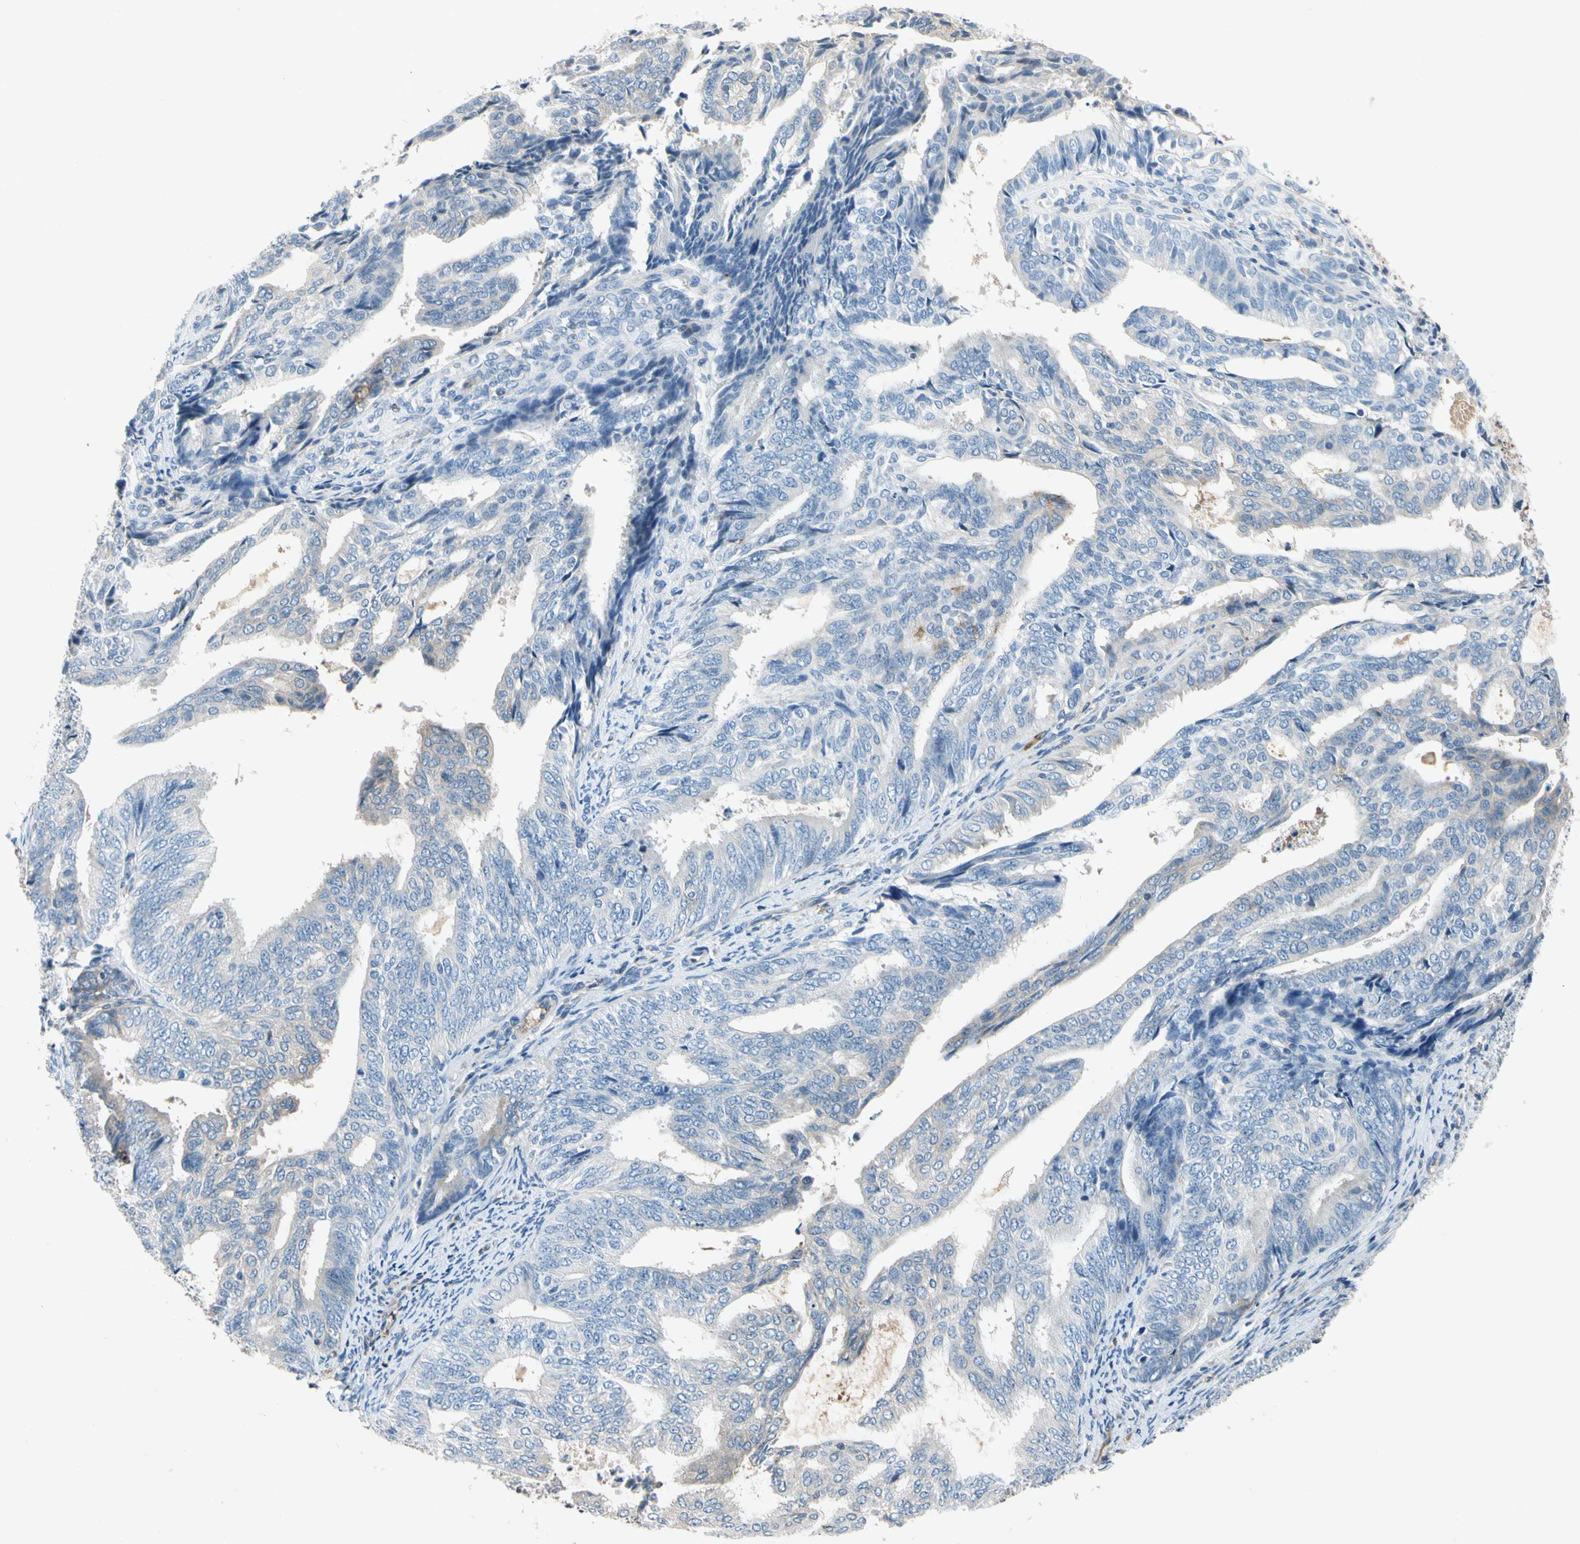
{"staining": {"intensity": "weak", "quantity": "<25%", "location": "cytoplasmic/membranous"}, "tissue": "endometrial cancer", "cell_type": "Tumor cells", "image_type": "cancer", "snomed": [{"axis": "morphology", "description": "Adenocarcinoma, NOS"}, {"axis": "topography", "description": "Endometrium"}], "caption": "Immunohistochemical staining of adenocarcinoma (endometrial) shows no significant staining in tumor cells. (Brightfield microscopy of DAB immunohistochemistry at high magnification).", "gene": "NDFIP2", "patient": {"sex": "female", "age": 58}}